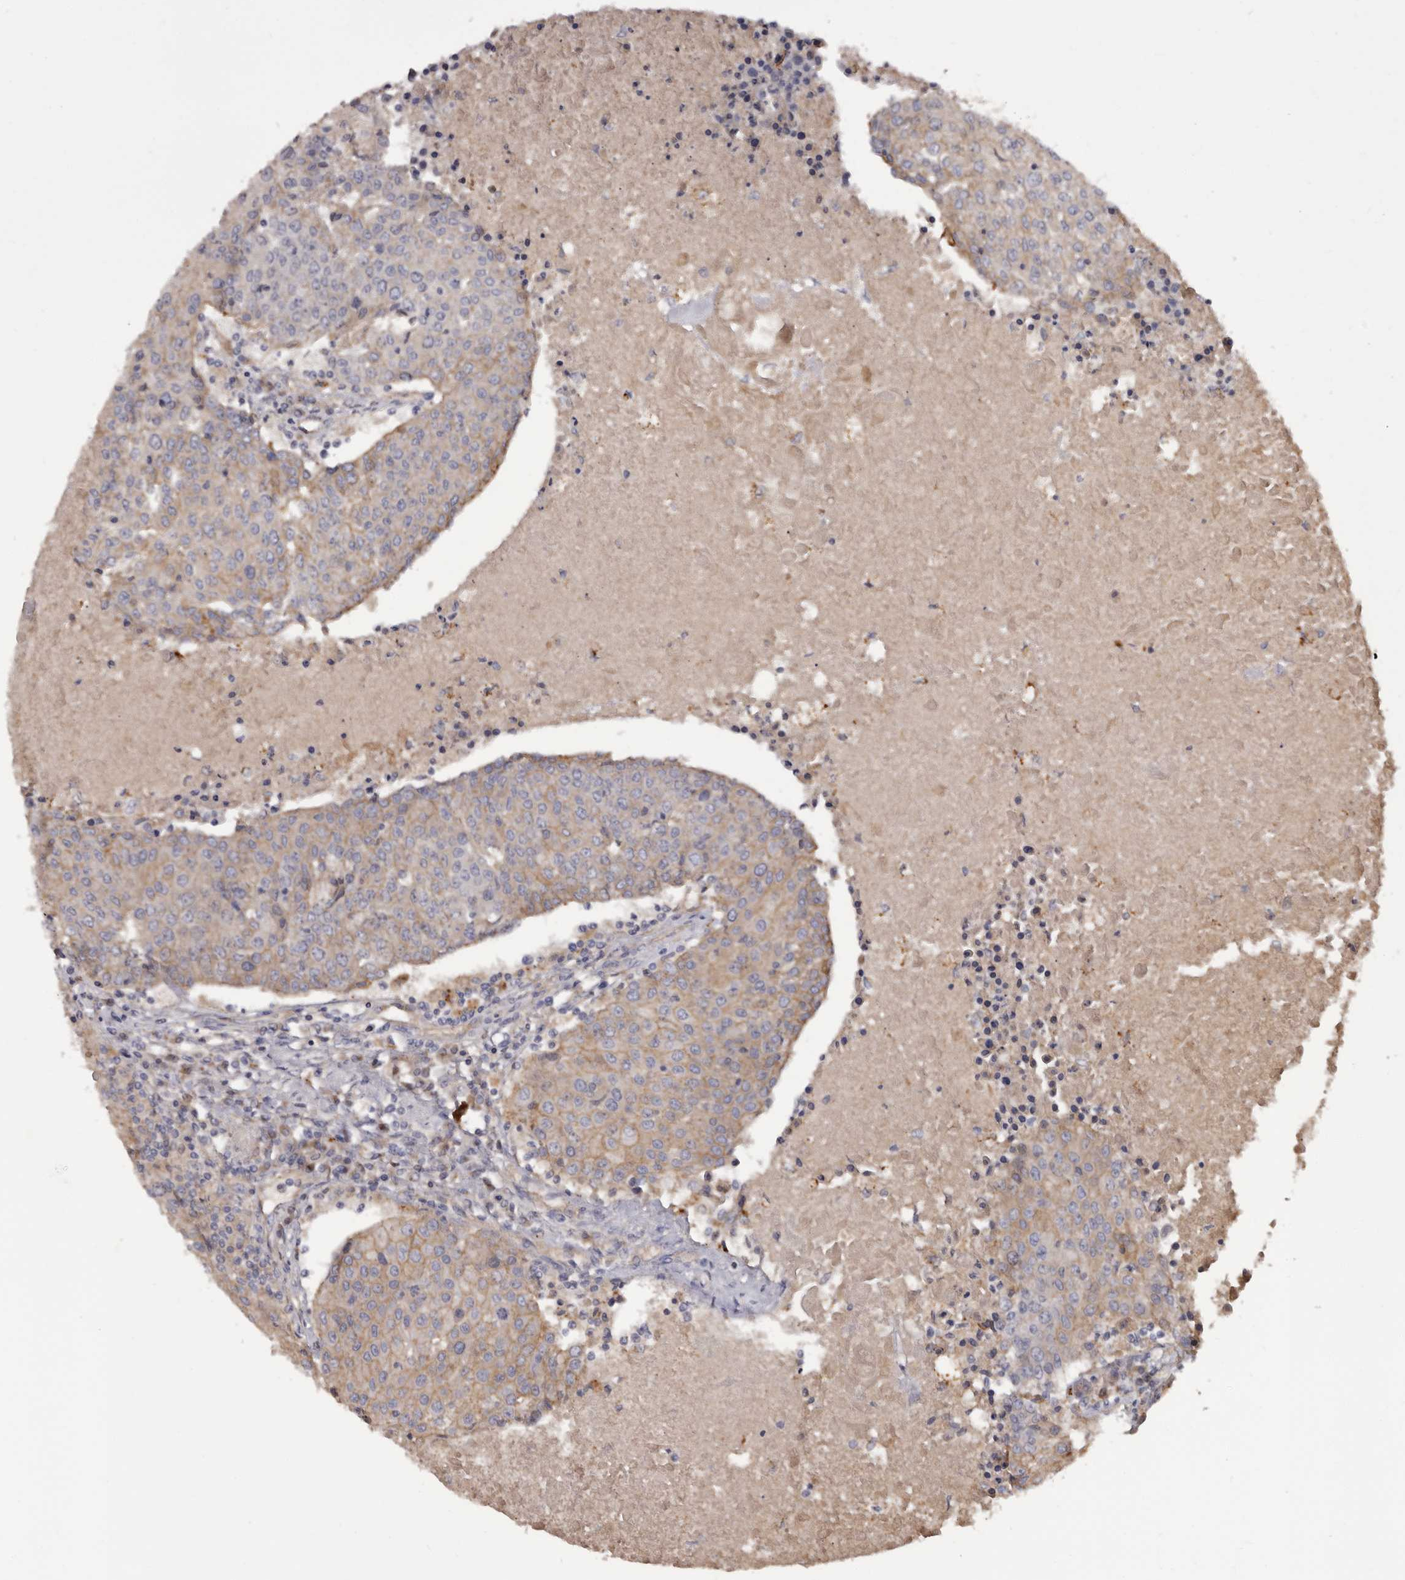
{"staining": {"intensity": "weak", "quantity": "<25%", "location": "cytoplasmic/membranous"}, "tissue": "urothelial cancer", "cell_type": "Tumor cells", "image_type": "cancer", "snomed": [{"axis": "morphology", "description": "Urothelial carcinoma, High grade"}, {"axis": "topography", "description": "Urinary bladder"}], "caption": "Urothelial cancer was stained to show a protein in brown. There is no significant positivity in tumor cells.", "gene": "INKA2", "patient": {"sex": "female", "age": 85}}